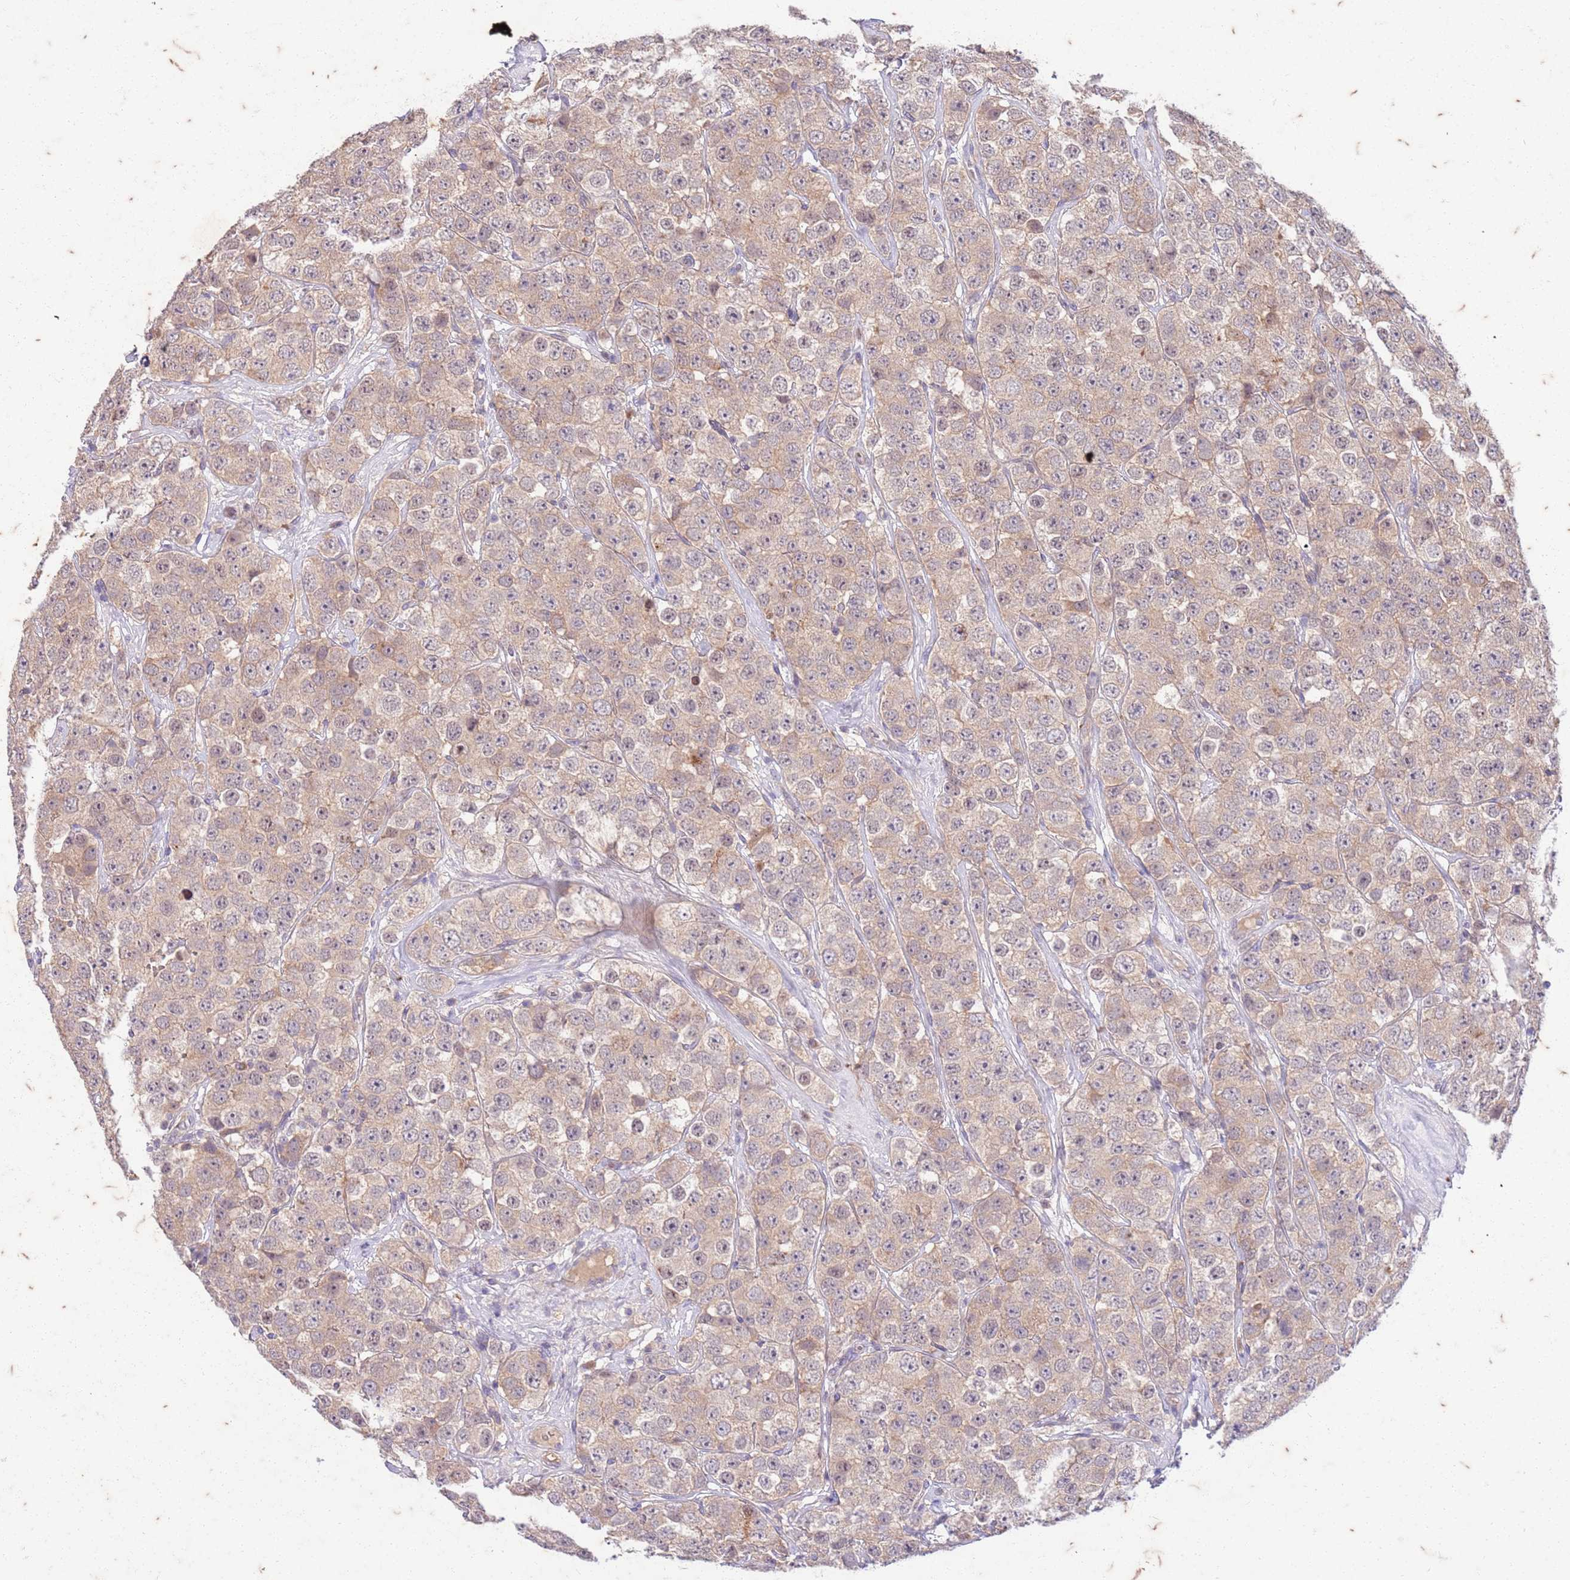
{"staining": {"intensity": "weak", "quantity": "<25%", "location": "cytoplasmic/membranous"}, "tissue": "testis cancer", "cell_type": "Tumor cells", "image_type": "cancer", "snomed": [{"axis": "morphology", "description": "Seminoma, NOS"}, {"axis": "topography", "description": "Testis"}], "caption": "A high-resolution image shows immunohistochemistry (IHC) staining of testis cancer, which shows no significant expression in tumor cells.", "gene": "RAPGEF3", "patient": {"sex": "male", "age": 28}}